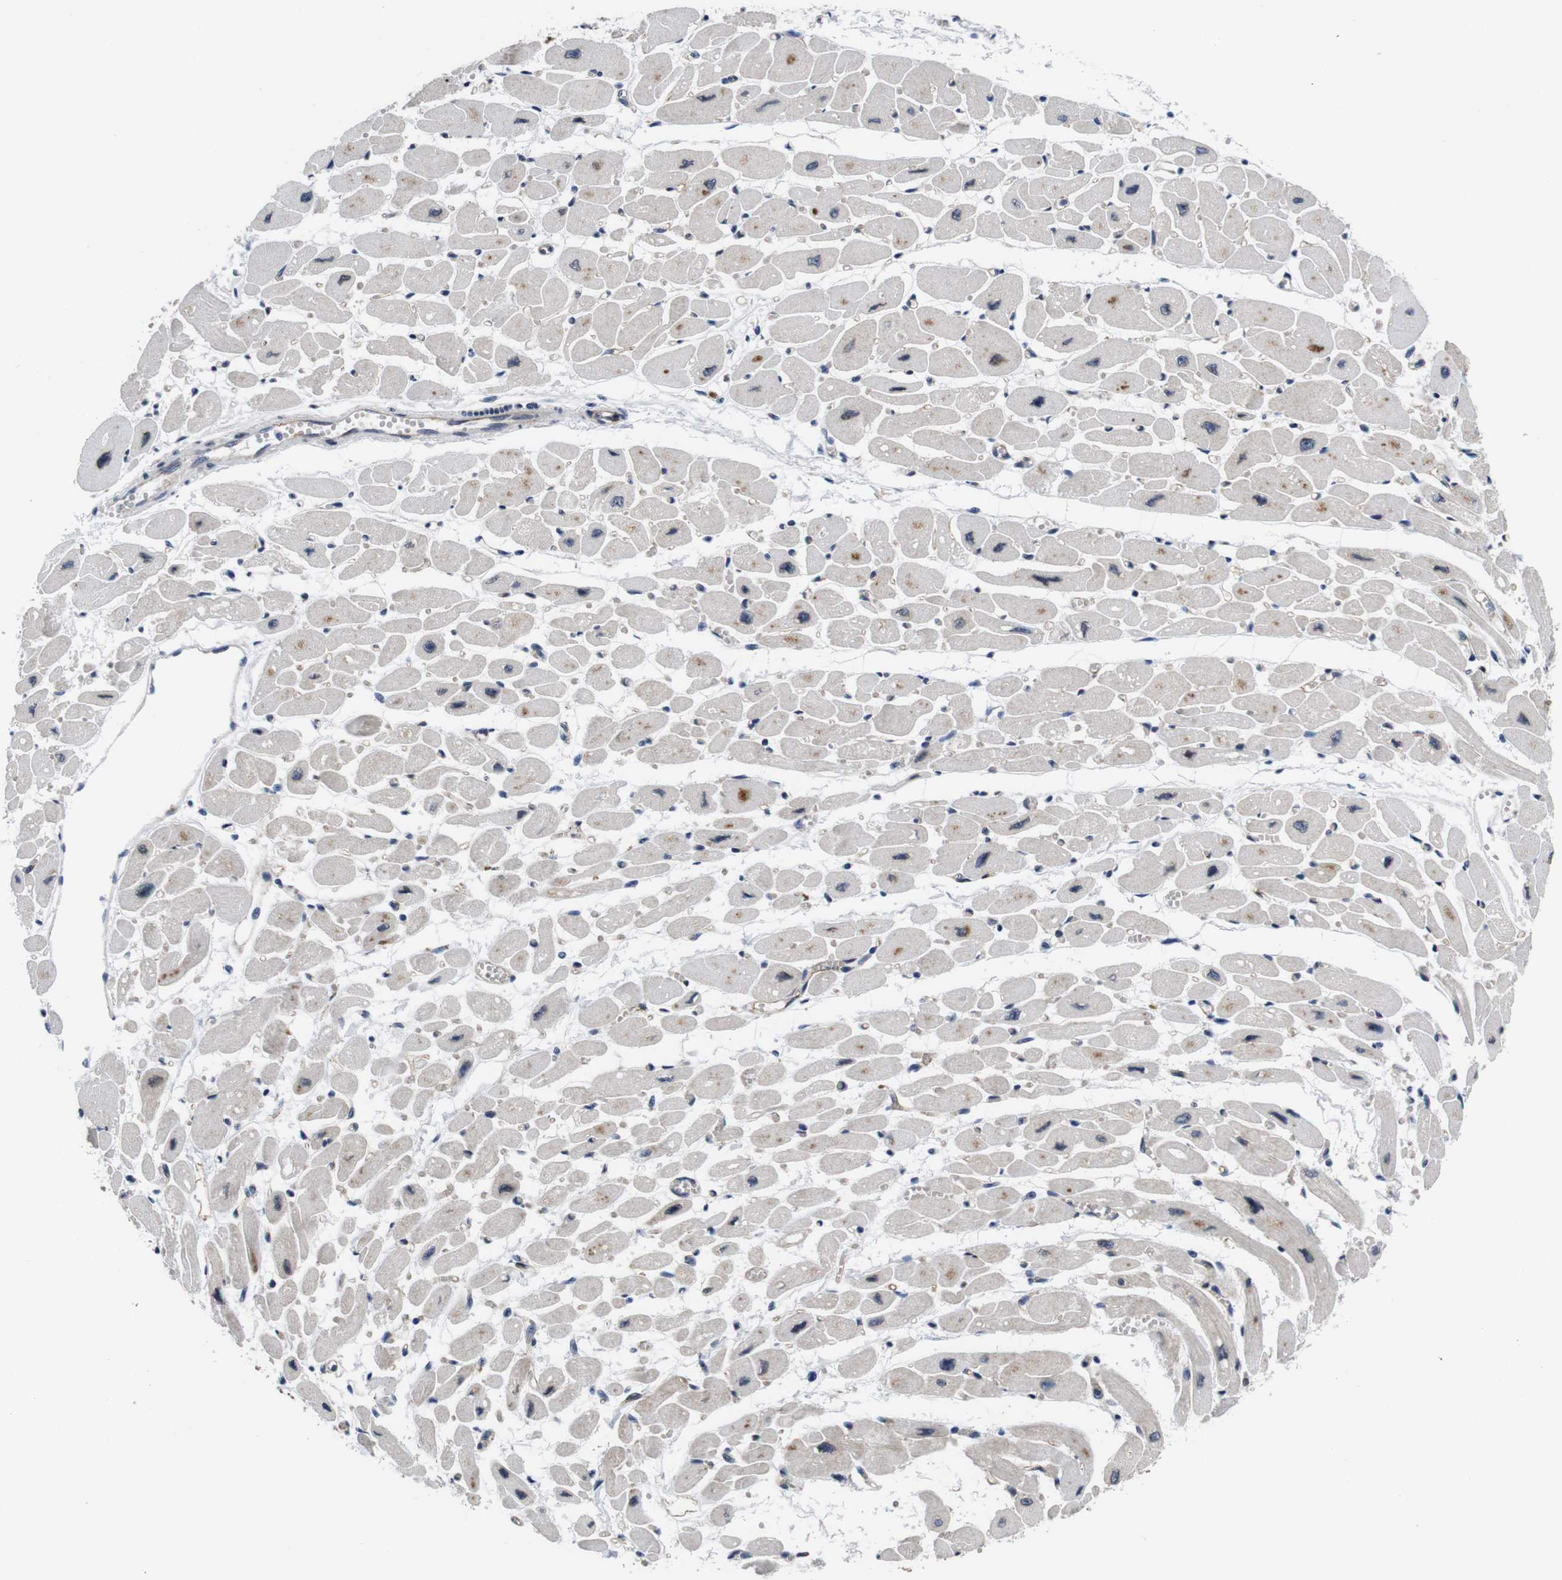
{"staining": {"intensity": "moderate", "quantity": "25%-75%", "location": "cytoplasmic/membranous"}, "tissue": "heart muscle", "cell_type": "Cardiomyocytes", "image_type": "normal", "snomed": [{"axis": "morphology", "description": "Normal tissue, NOS"}, {"axis": "topography", "description": "Heart"}], "caption": "A high-resolution micrograph shows IHC staining of normal heart muscle, which exhibits moderate cytoplasmic/membranous expression in approximately 25%-75% of cardiomyocytes. The staining was performed using DAB (3,3'-diaminobenzidine) to visualize the protein expression in brown, while the nuclei were stained in blue with hematoxylin (Magnification: 20x).", "gene": "SOCS3", "patient": {"sex": "female", "age": 54}}